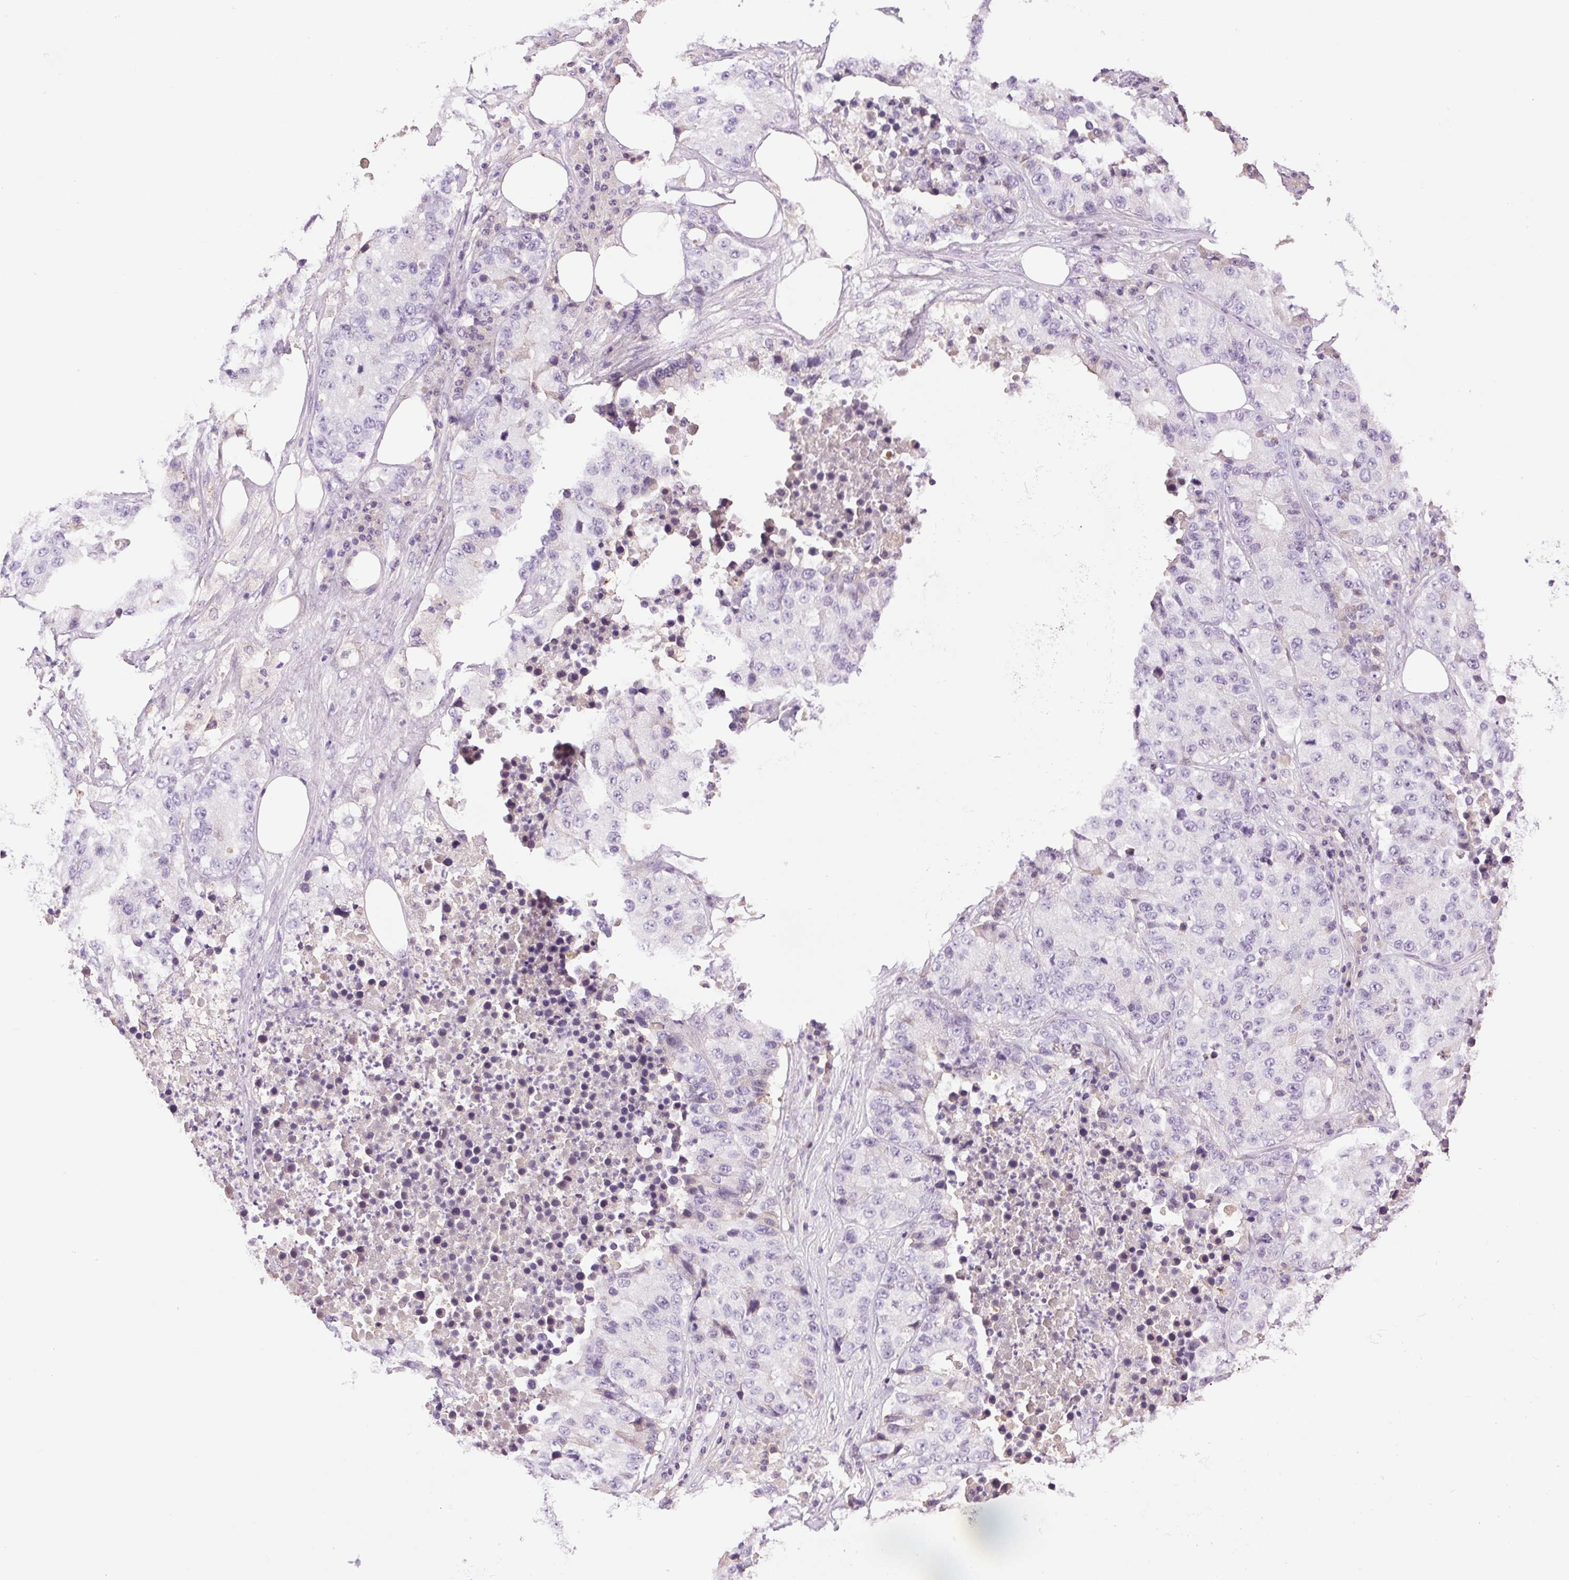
{"staining": {"intensity": "negative", "quantity": "none", "location": "none"}, "tissue": "stomach cancer", "cell_type": "Tumor cells", "image_type": "cancer", "snomed": [{"axis": "morphology", "description": "Adenocarcinoma, NOS"}, {"axis": "topography", "description": "Stomach"}], "caption": "This is an IHC image of stomach cancer. There is no expression in tumor cells.", "gene": "BPIFB2", "patient": {"sex": "male", "age": 71}}